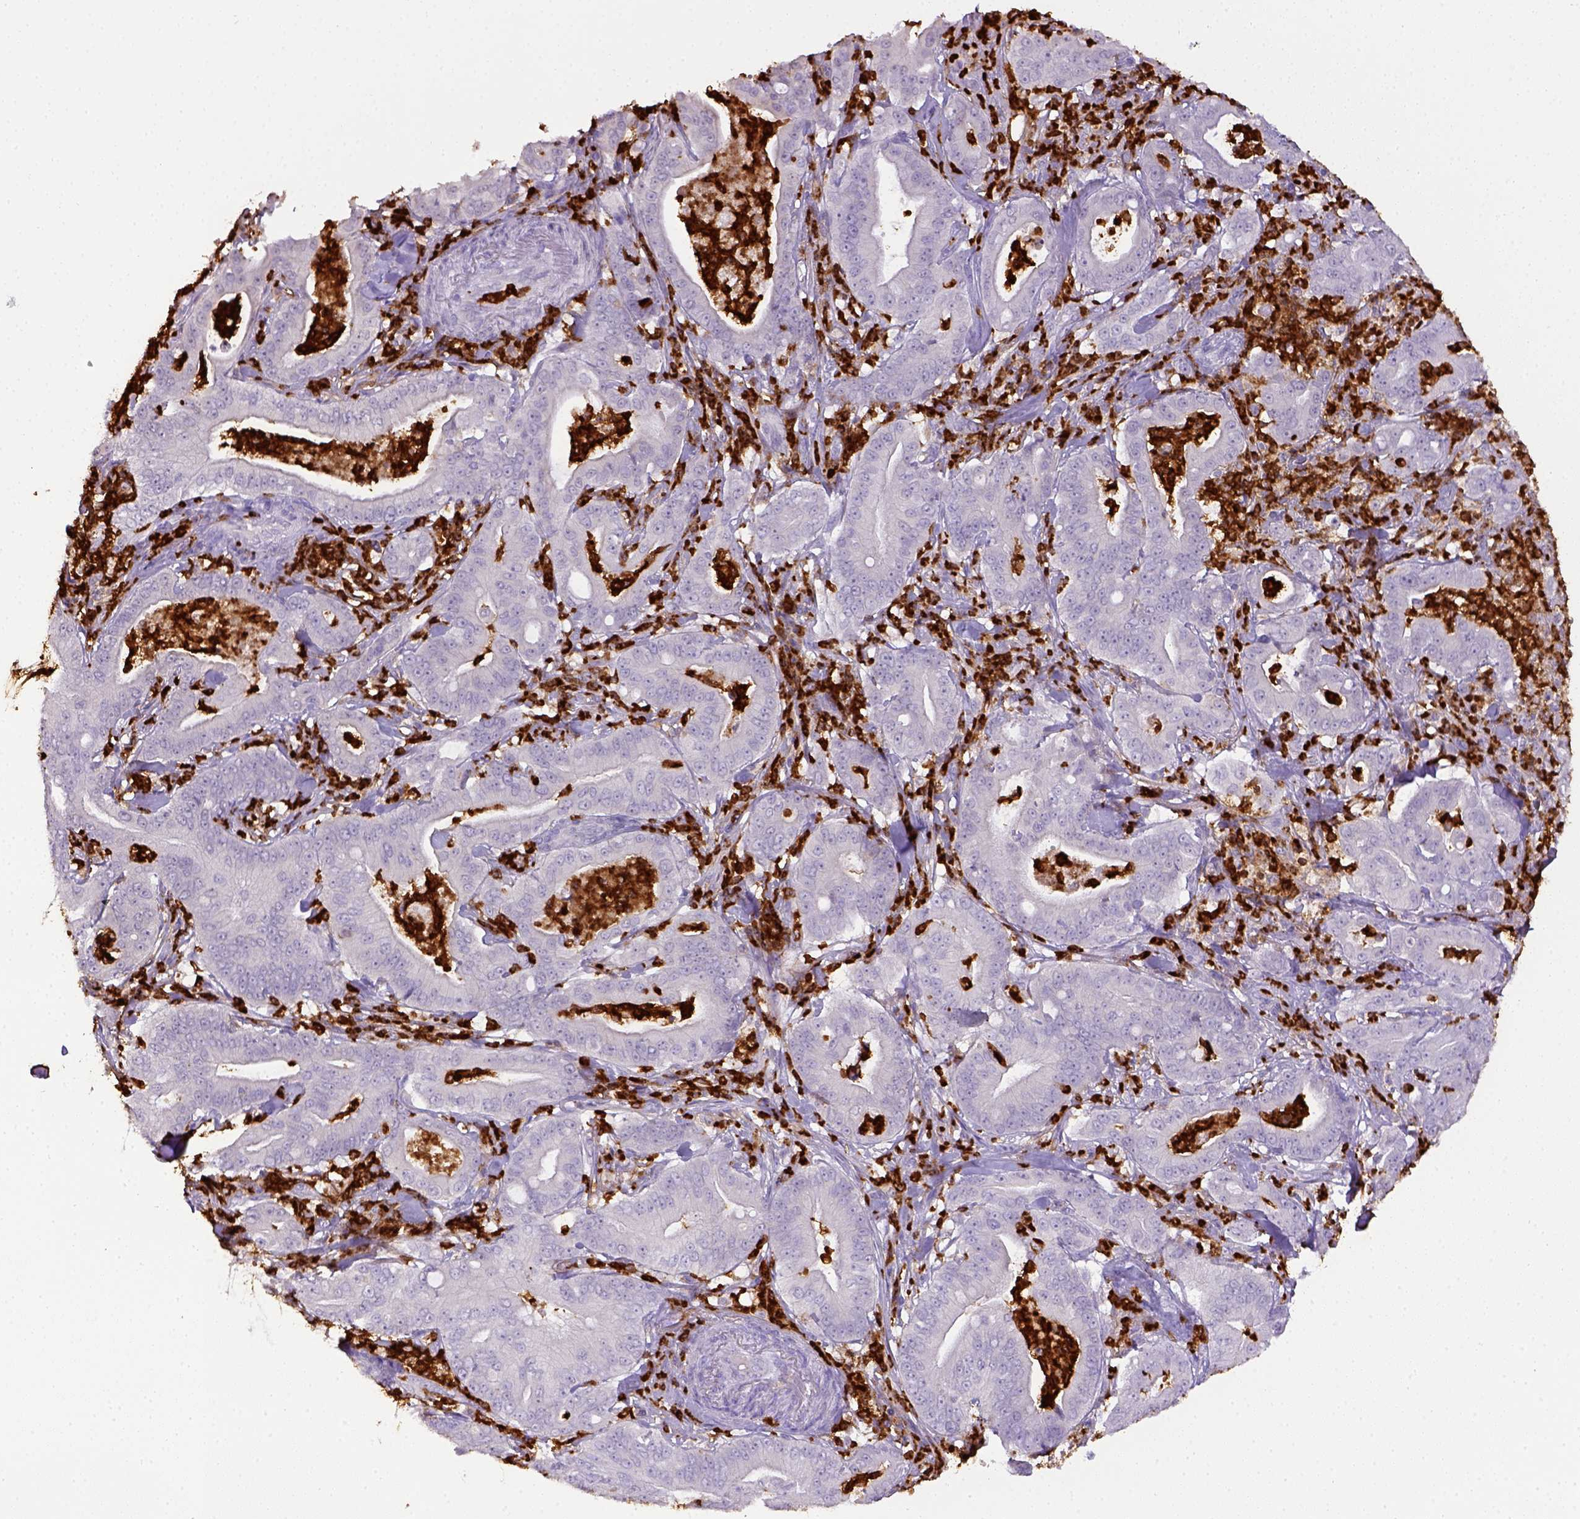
{"staining": {"intensity": "negative", "quantity": "none", "location": "none"}, "tissue": "pancreatic cancer", "cell_type": "Tumor cells", "image_type": "cancer", "snomed": [{"axis": "morphology", "description": "Adenocarcinoma, NOS"}, {"axis": "topography", "description": "Pancreas"}], "caption": "This photomicrograph is of pancreatic cancer (adenocarcinoma) stained with immunohistochemistry (IHC) to label a protein in brown with the nuclei are counter-stained blue. There is no staining in tumor cells.", "gene": "ITGAM", "patient": {"sex": "male", "age": 71}}